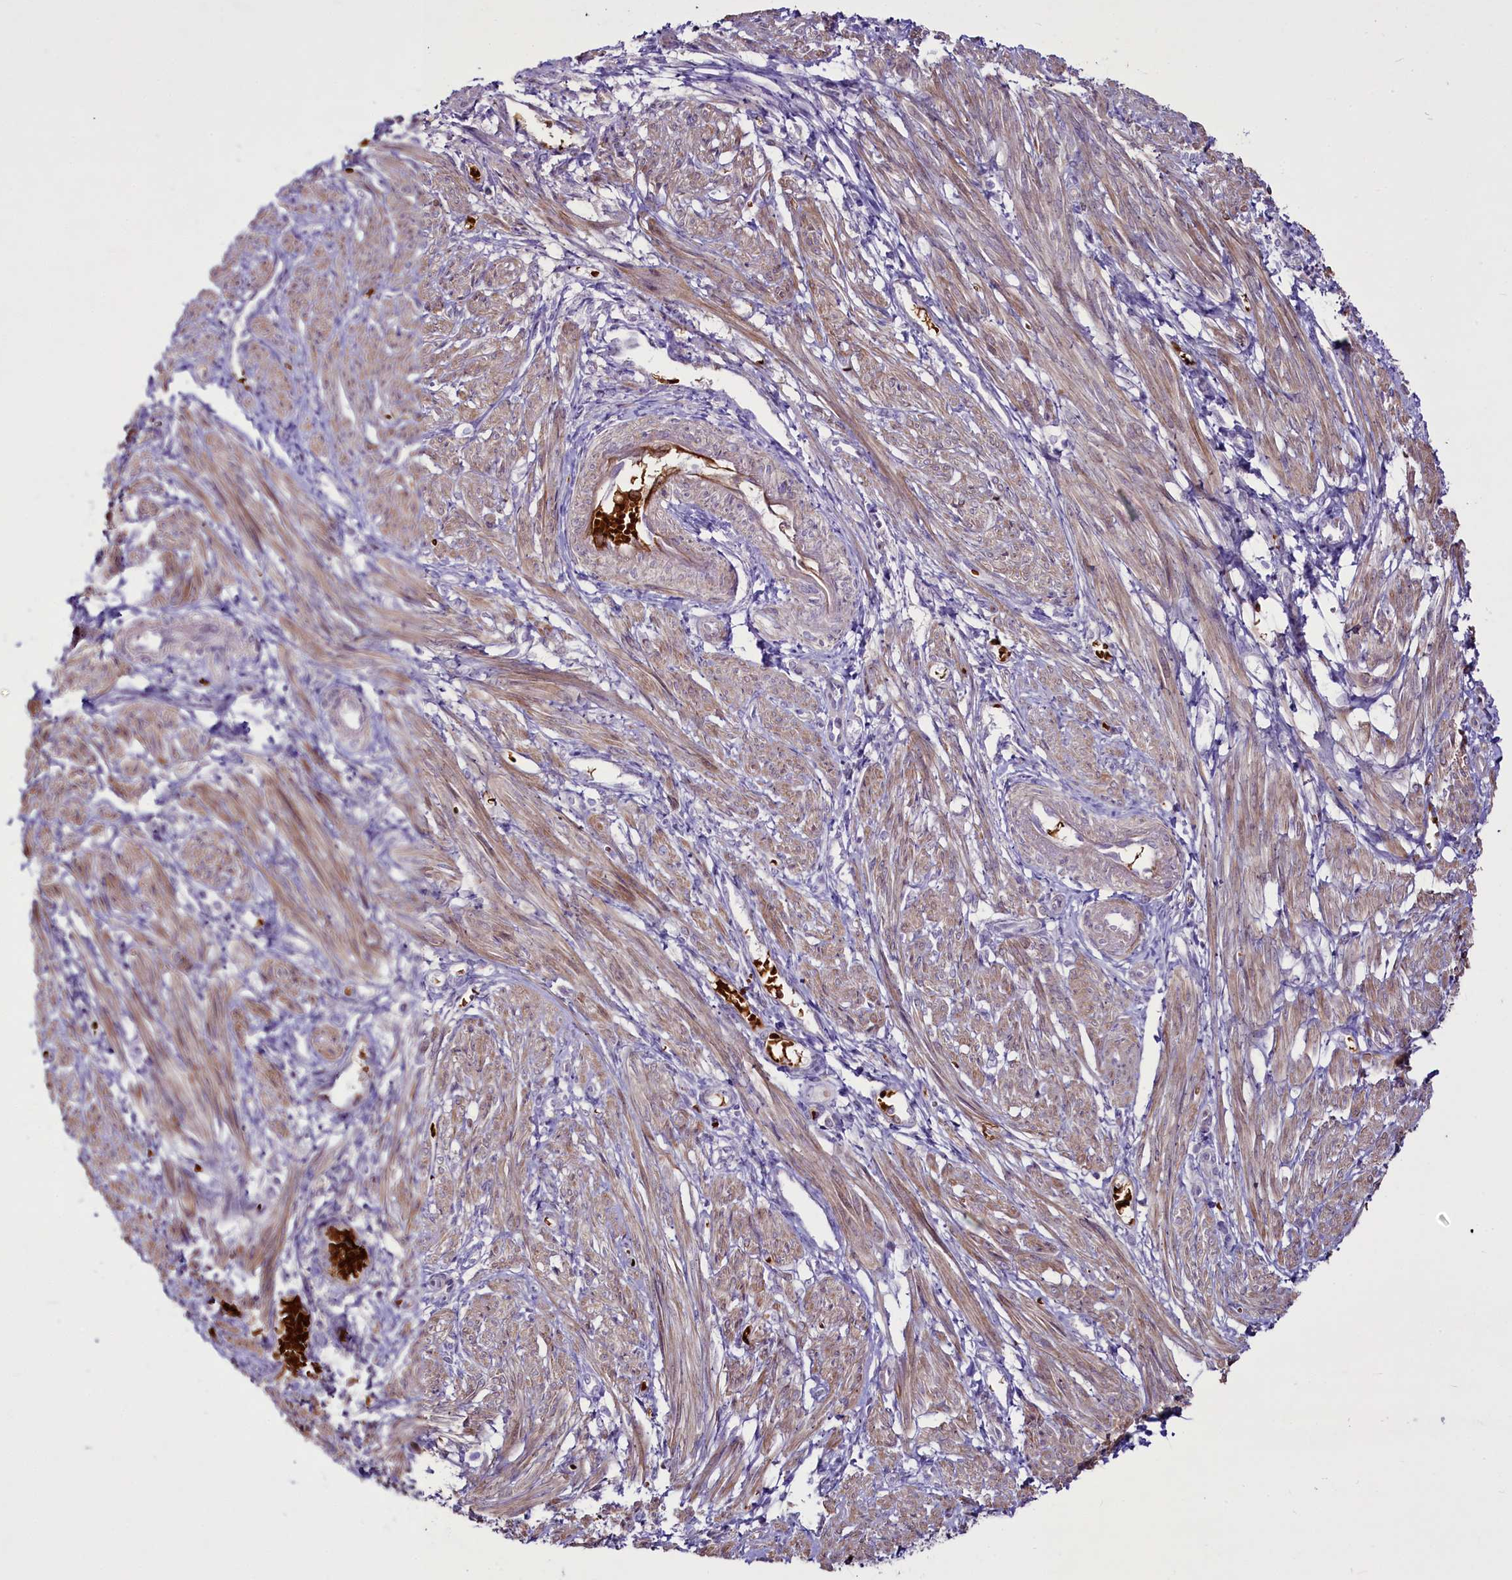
{"staining": {"intensity": "weak", "quantity": "25%-75%", "location": "cytoplasmic/membranous"}, "tissue": "smooth muscle", "cell_type": "Smooth muscle cells", "image_type": "normal", "snomed": [{"axis": "morphology", "description": "Normal tissue, NOS"}, {"axis": "topography", "description": "Smooth muscle"}], "caption": "This micrograph shows normal smooth muscle stained with immunohistochemistry to label a protein in brown. The cytoplasmic/membranous of smooth muscle cells show weak positivity for the protein. Nuclei are counter-stained blue.", "gene": "SUSD3", "patient": {"sex": "female", "age": 39}}